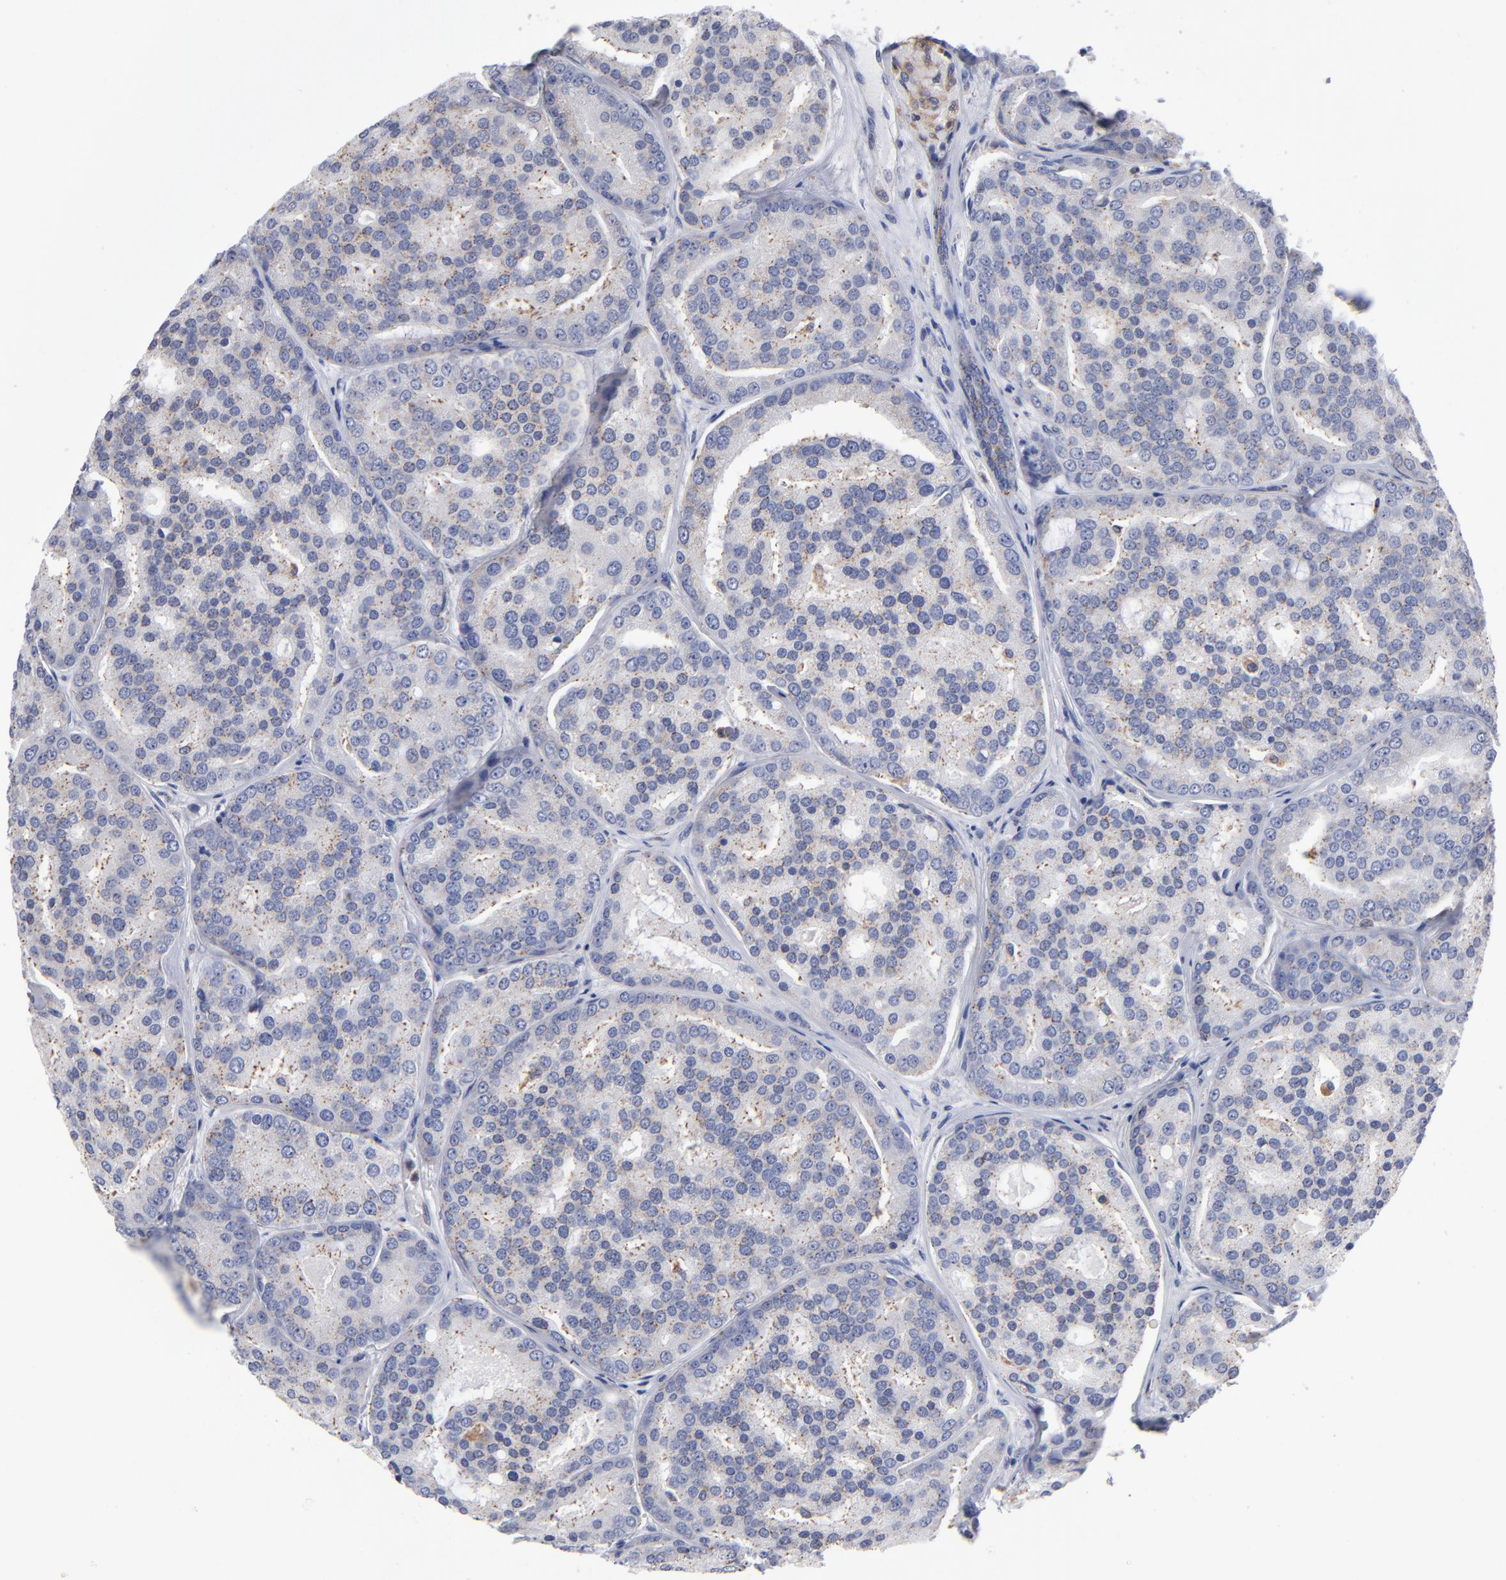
{"staining": {"intensity": "weak", "quantity": ">75%", "location": "cytoplasmic/membranous"}, "tissue": "prostate cancer", "cell_type": "Tumor cells", "image_type": "cancer", "snomed": [{"axis": "morphology", "description": "Adenocarcinoma, High grade"}, {"axis": "topography", "description": "Prostate"}], "caption": "Prostate cancer tissue demonstrates weak cytoplasmic/membranous staining in about >75% of tumor cells", "gene": "RRAGB", "patient": {"sex": "male", "age": 64}}